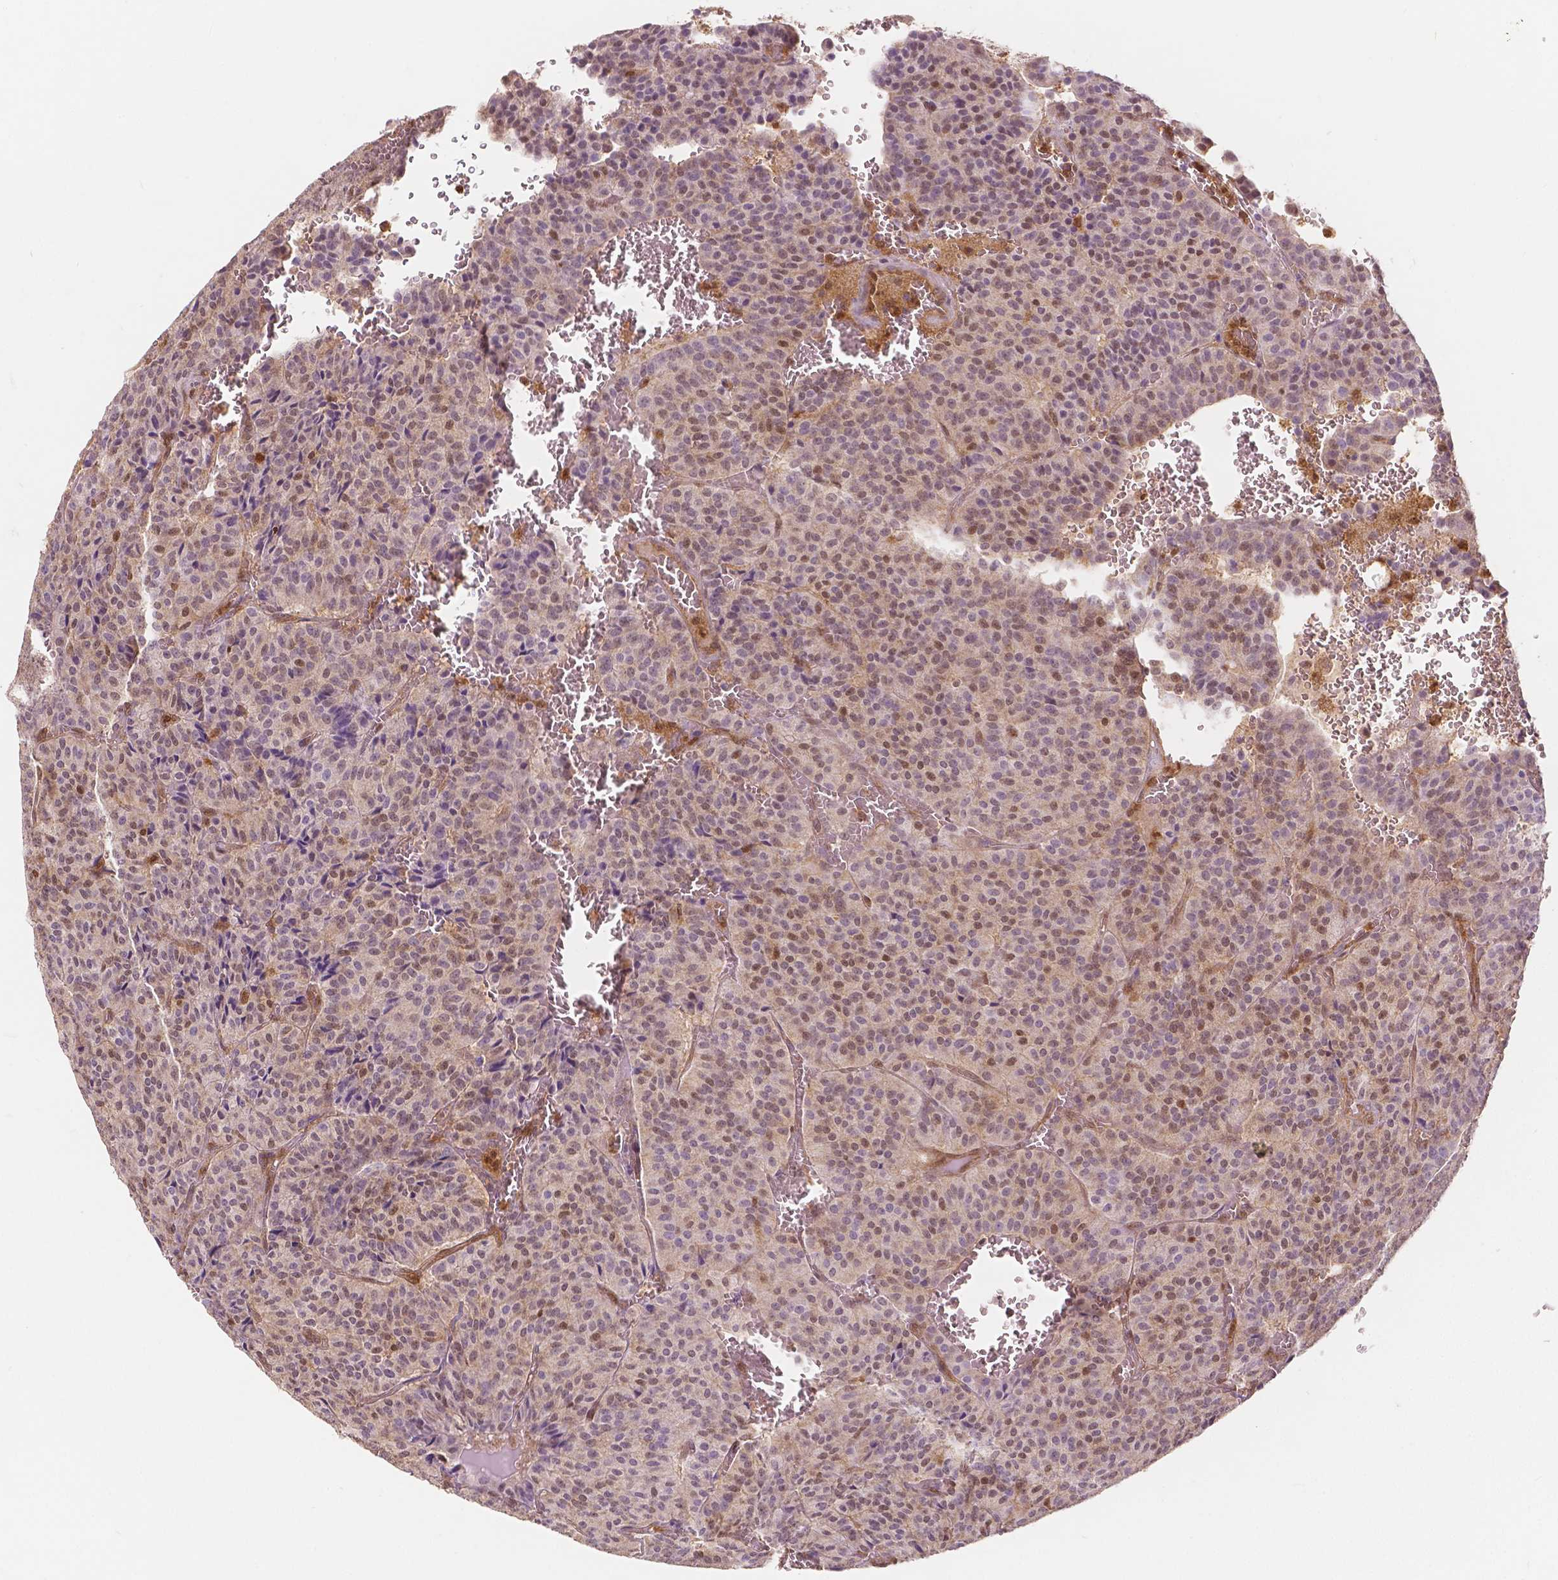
{"staining": {"intensity": "weak", "quantity": "25%-75%", "location": "nuclear"}, "tissue": "carcinoid", "cell_type": "Tumor cells", "image_type": "cancer", "snomed": [{"axis": "morphology", "description": "Carcinoid, malignant, NOS"}, {"axis": "topography", "description": "Lung"}], "caption": "Weak nuclear protein staining is appreciated in approximately 25%-75% of tumor cells in malignant carcinoid.", "gene": "NAPRT", "patient": {"sex": "male", "age": 70}}